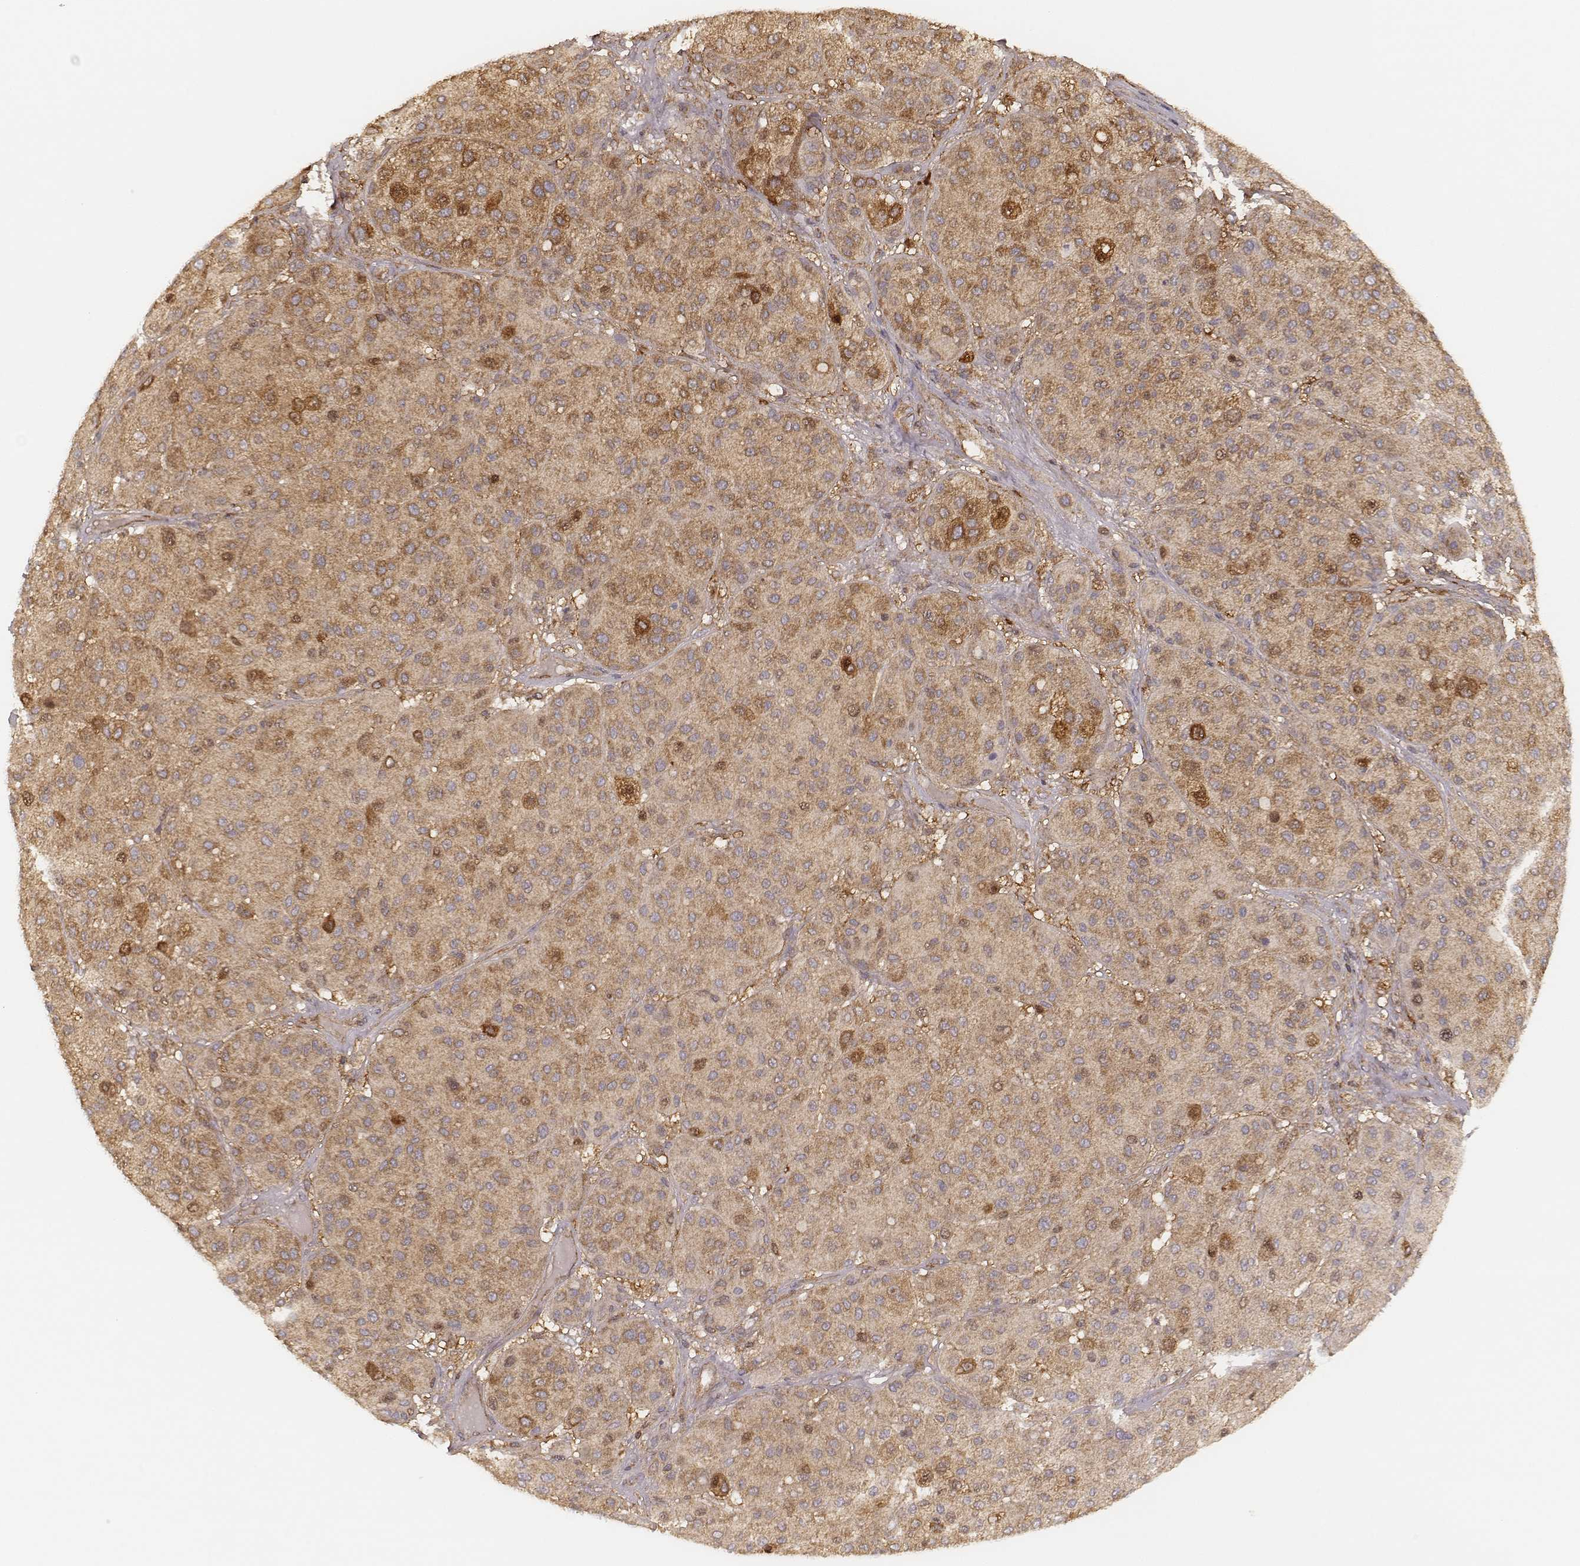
{"staining": {"intensity": "moderate", "quantity": ">75%", "location": "cytoplasmic/membranous"}, "tissue": "melanoma", "cell_type": "Tumor cells", "image_type": "cancer", "snomed": [{"axis": "morphology", "description": "Malignant melanoma, Metastatic site"}, {"axis": "topography", "description": "Smooth muscle"}], "caption": "Tumor cells reveal moderate cytoplasmic/membranous staining in approximately >75% of cells in melanoma. (brown staining indicates protein expression, while blue staining denotes nuclei).", "gene": "CARS1", "patient": {"sex": "male", "age": 41}}